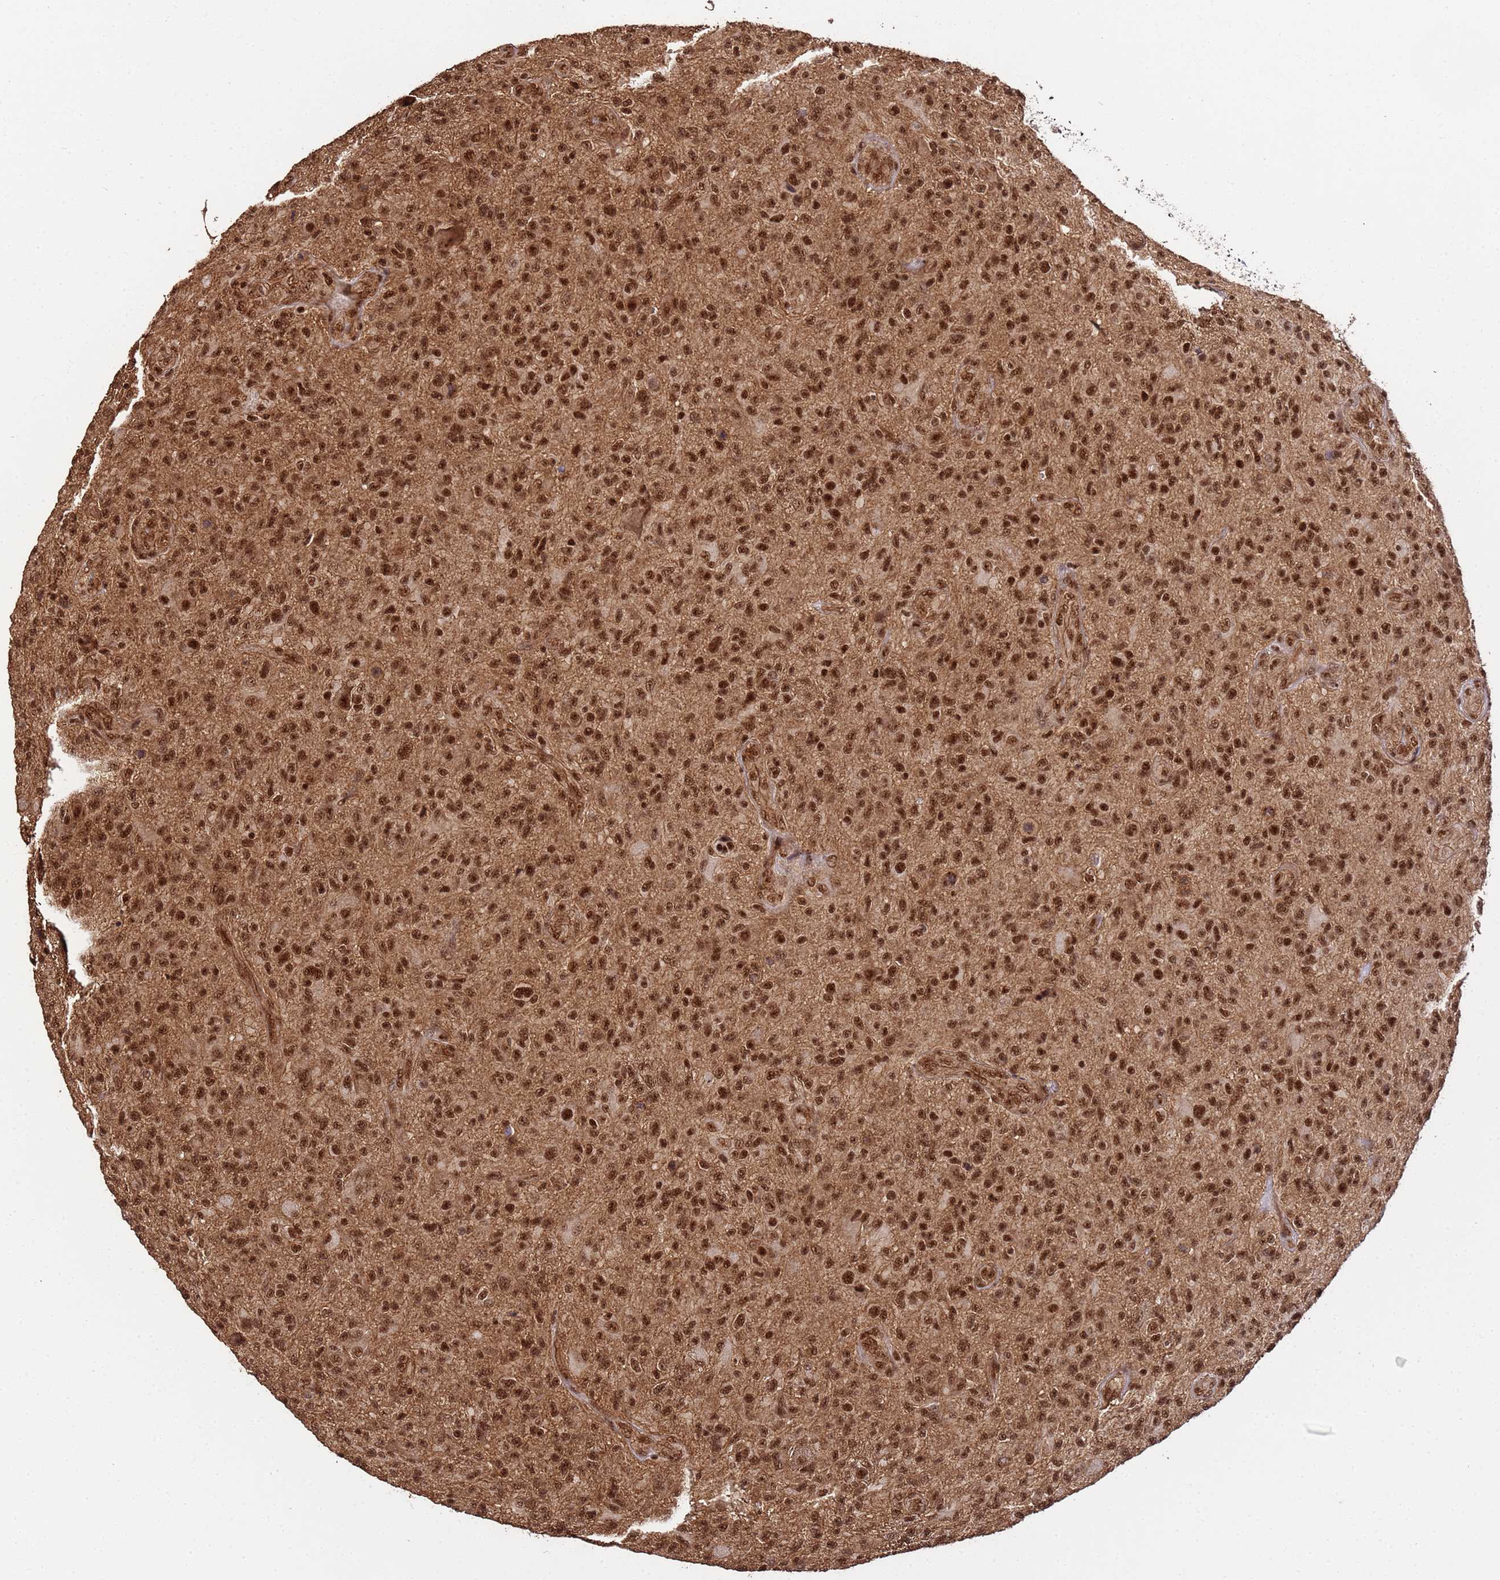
{"staining": {"intensity": "strong", "quantity": ">75%", "location": "cytoplasmic/membranous,nuclear"}, "tissue": "glioma", "cell_type": "Tumor cells", "image_type": "cancer", "snomed": [{"axis": "morphology", "description": "Glioma, malignant, High grade"}, {"axis": "topography", "description": "Brain"}], "caption": "This is an image of IHC staining of malignant glioma (high-grade), which shows strong positivity in the cytoplasmic/membranous and nuclear of tumor cells.", "gene": "SYF2", "patient": {"sex": "male", "age": 47}}